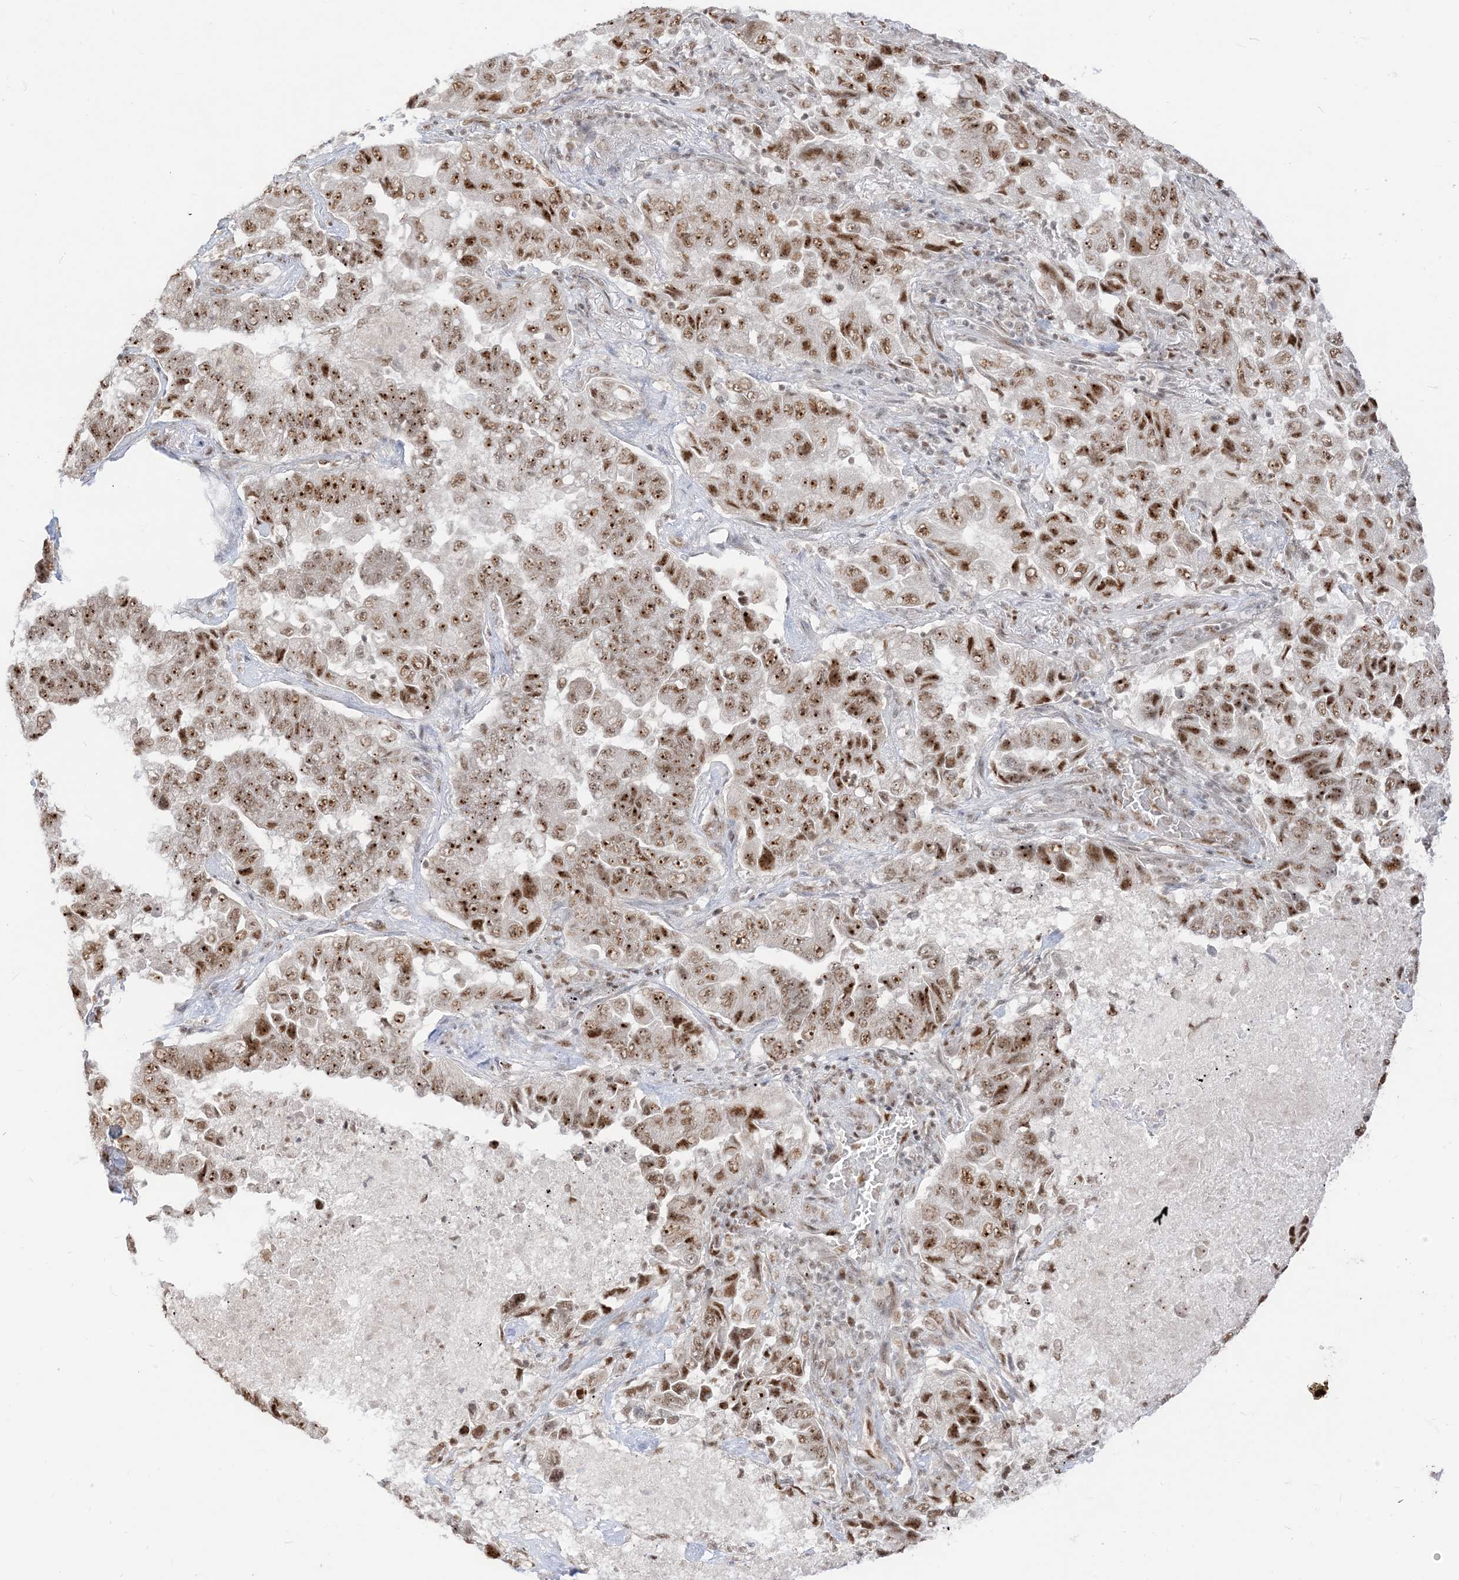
{"staining": {"intensity": "moderate", "quantity": ">75%", "location": "nuclear"}, "tissue": "lung cancer", "cell_type": "Tumor cells", "image_type": "cancer", "snomed": [{"axis": "morphology", "description": "Adenocarcinoma, NOS"}, {"axis": "topography", "description": "Lung"}], "caption": "Protein expression analysis of lung cancer (adenocarcinoma) reveals moderate nuclear expression in approximately >75% of tumor cells.", "gene": "ARGLU1", "patient": {"sex": "female", "age": 51}}